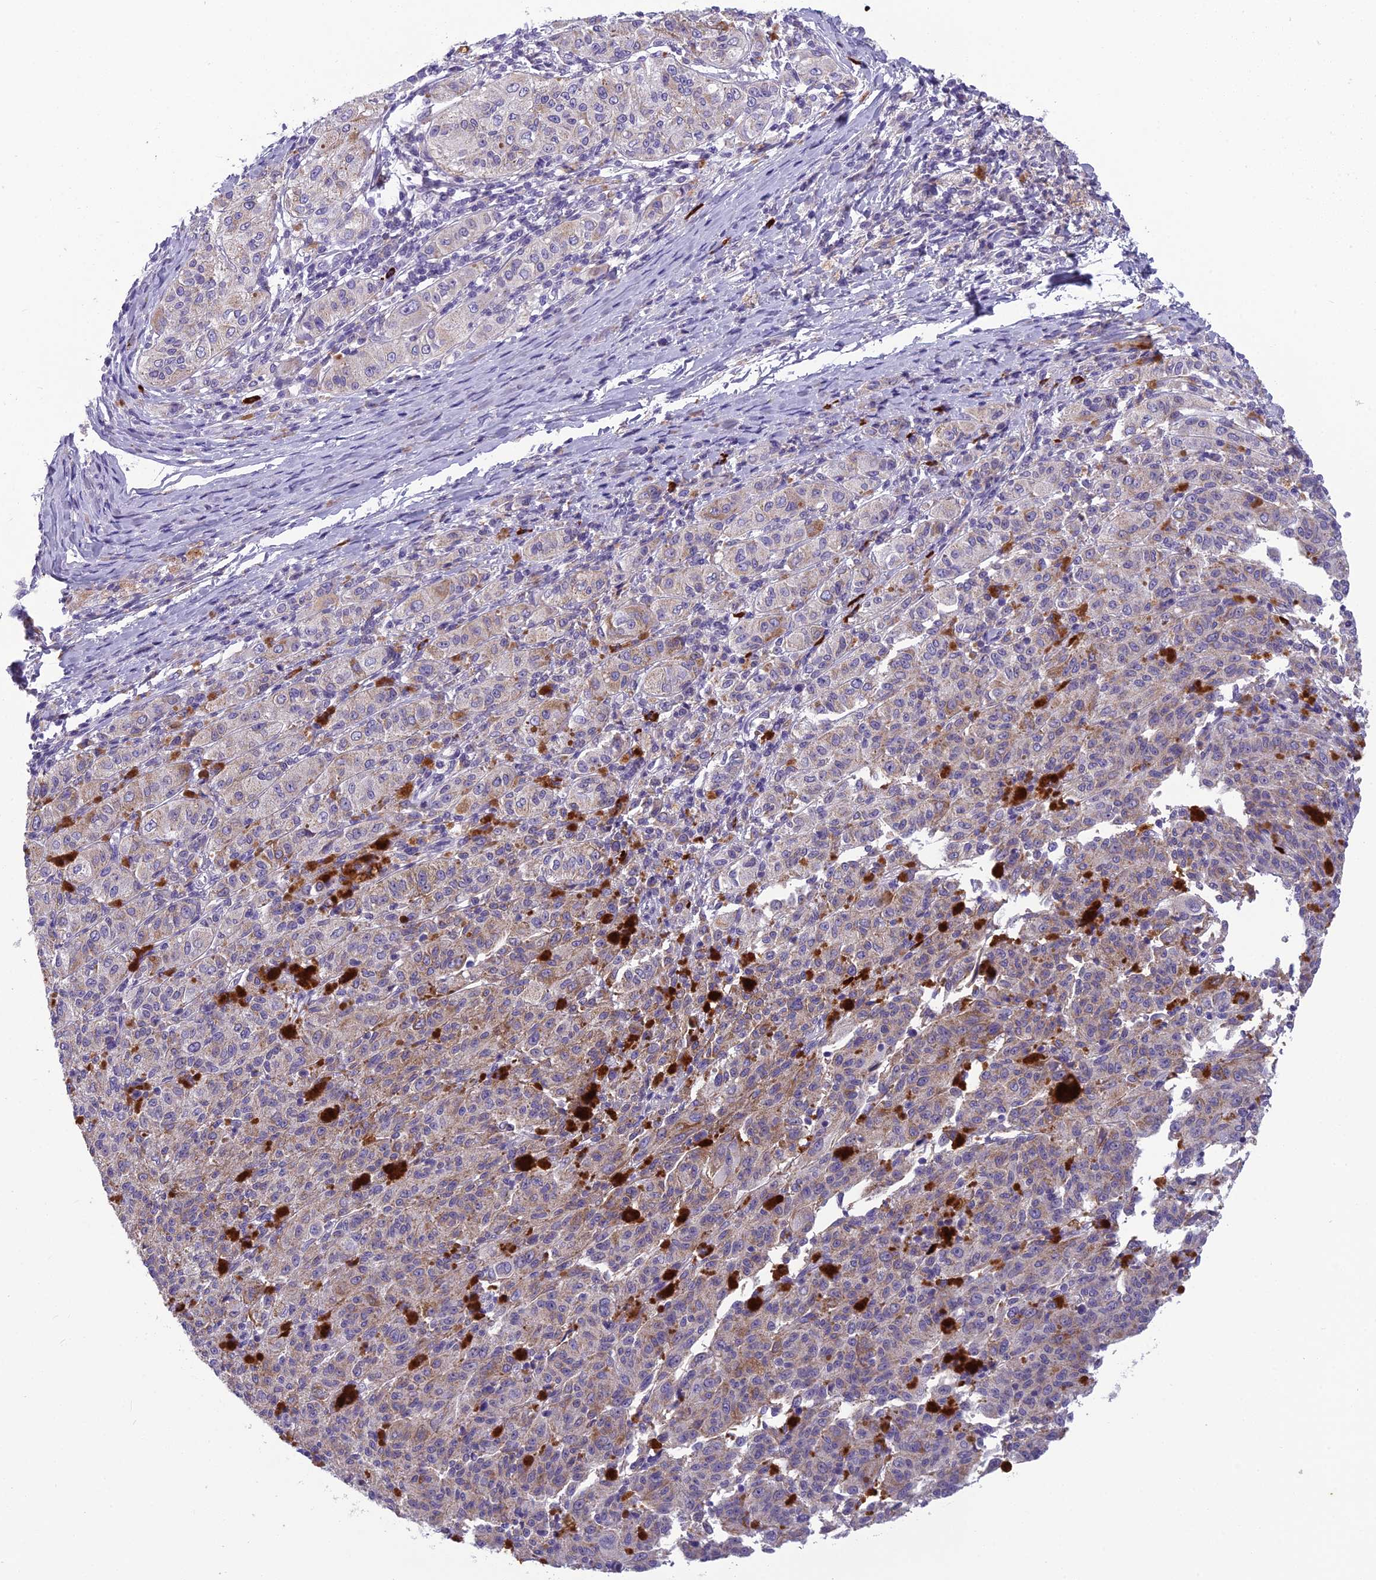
{"staining": {"intensity": "weak", "quantity": "25%-75%", "location": "cytoplasmic/membranous"}, "tissue": "melanoma", "cell_type": "Tumor cells", "image_type": "cancer", "snomed": [{"axis": "morphology", "description": "Malignant melanoma, NOS"}, {"axis": "topography", "description": "Skin"}], "caption": "A brown stain highlights weak cytoplasmic/membranous expression of a protein in human malignant melanoma tumor cells. The protein of interest is stained brown, and the nuclei are stained in blue (DAB (3,3'-diaminobenzidine) IHC with brightfield microscopy, high magnification).", "gene": "ENSG00000188897", "patient": {"sex": "female", "age": 52}}